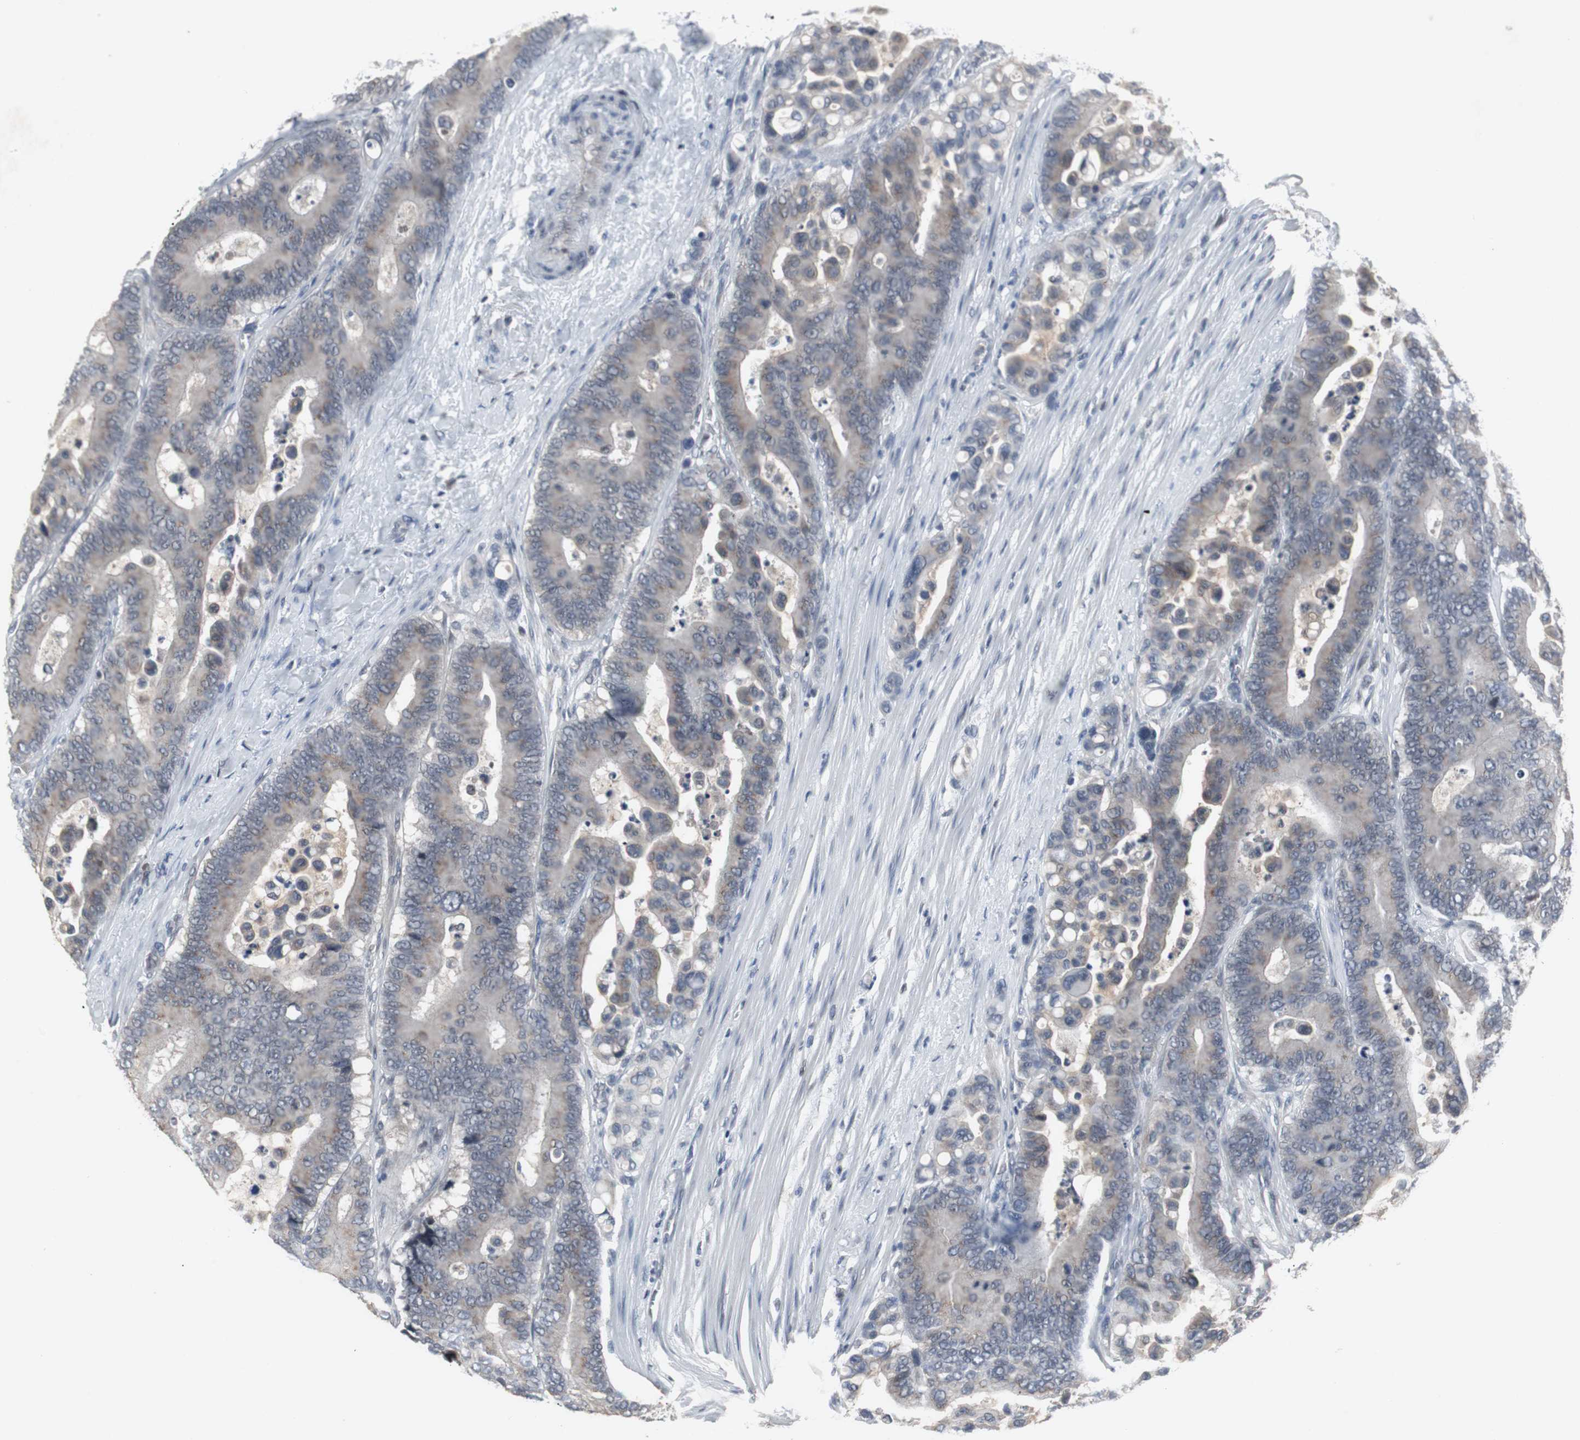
{"staining": {"intensity": "weak", "quantity": "<25%", "location": "cytoplasmic/membranous"}, "tissue": "colorectal cancer", "cell_type": "Tumor cells", "image_type": "cancer", "snomed": [{"axis": "morphology", "description": "Normal tissue, NOS"}, {"axis": "morphology", "description": "Adenocarcinoma, NOS"}, {"axis": "topography", "description": "Colon"}], "caption": "A high-resolution micrograph shows immunohistochemistry staining of adenocarcinoma (colorectal), which exhibits no significant staining in tumor cells. The staining was performed using DAB (3,3'-diaminobenzidine) to visualize the protein expression in brown, while the nuclei were stained in blue with hematoxylin (Magnification: 20x).", "gene": "ZNF396", "patient": {"sex": "male", "age": 82}}